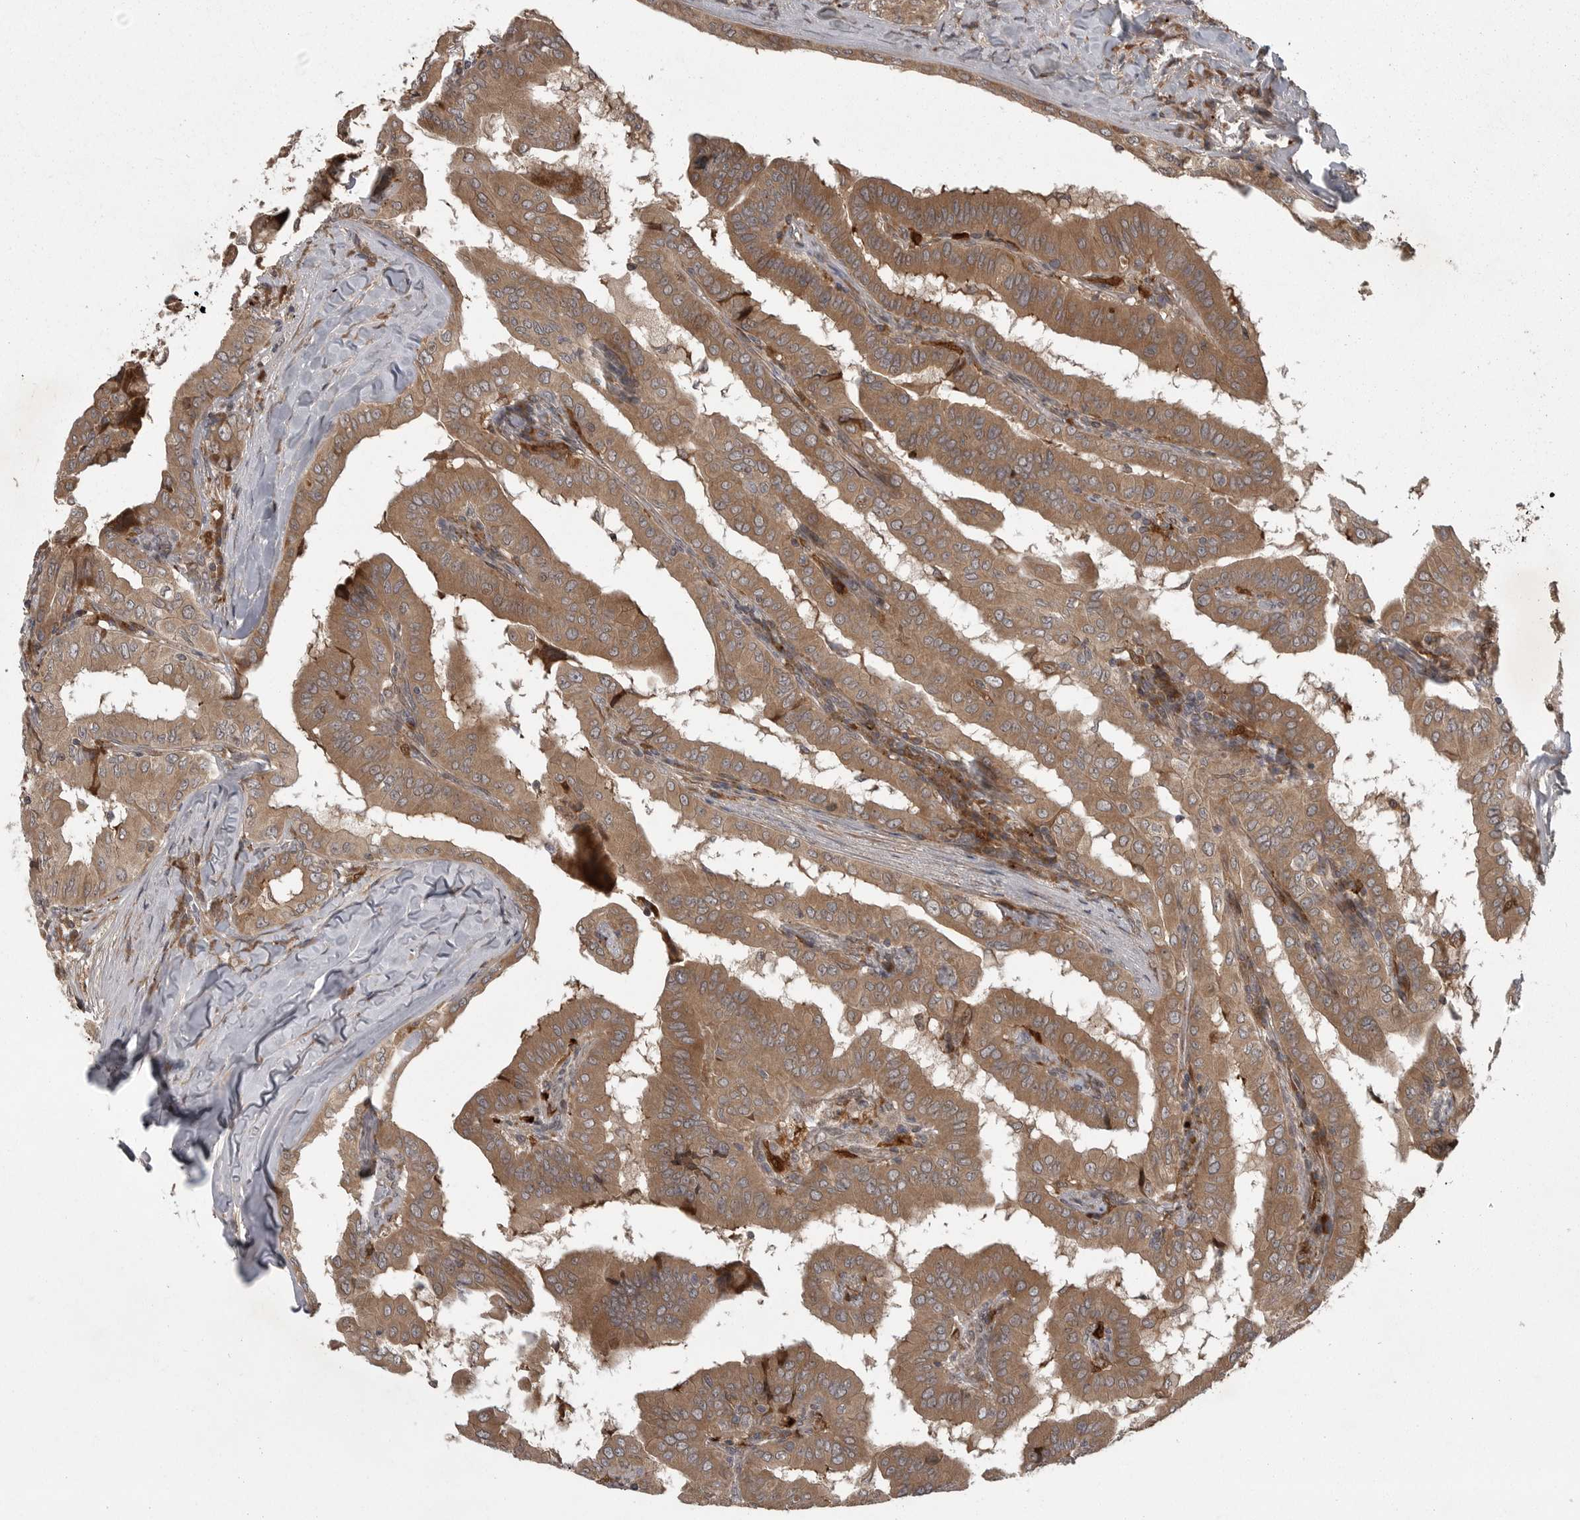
{"staining": {"intensity": "moderate", "quantity": ">75%", "location": "cytoplasmic/membranous"}, "tissue": "thyroid cancer", "cell_type": "Tumor cells", "image_type": "cancer", "snomed": [{"axis": "morphology", "description": "Papillary adenocarcinoma, NOS"}, {"axis": "topography", "description": "Thyroid gland"}], "caption": "A histopathology image of papillary adenocarcinoma (thyroid) stained for a protein displays moderate cytoplasmic/membranous brown staining in tumor cells.", "gene": "GPR31", "patient": {"sex": "male", "age": 33}}